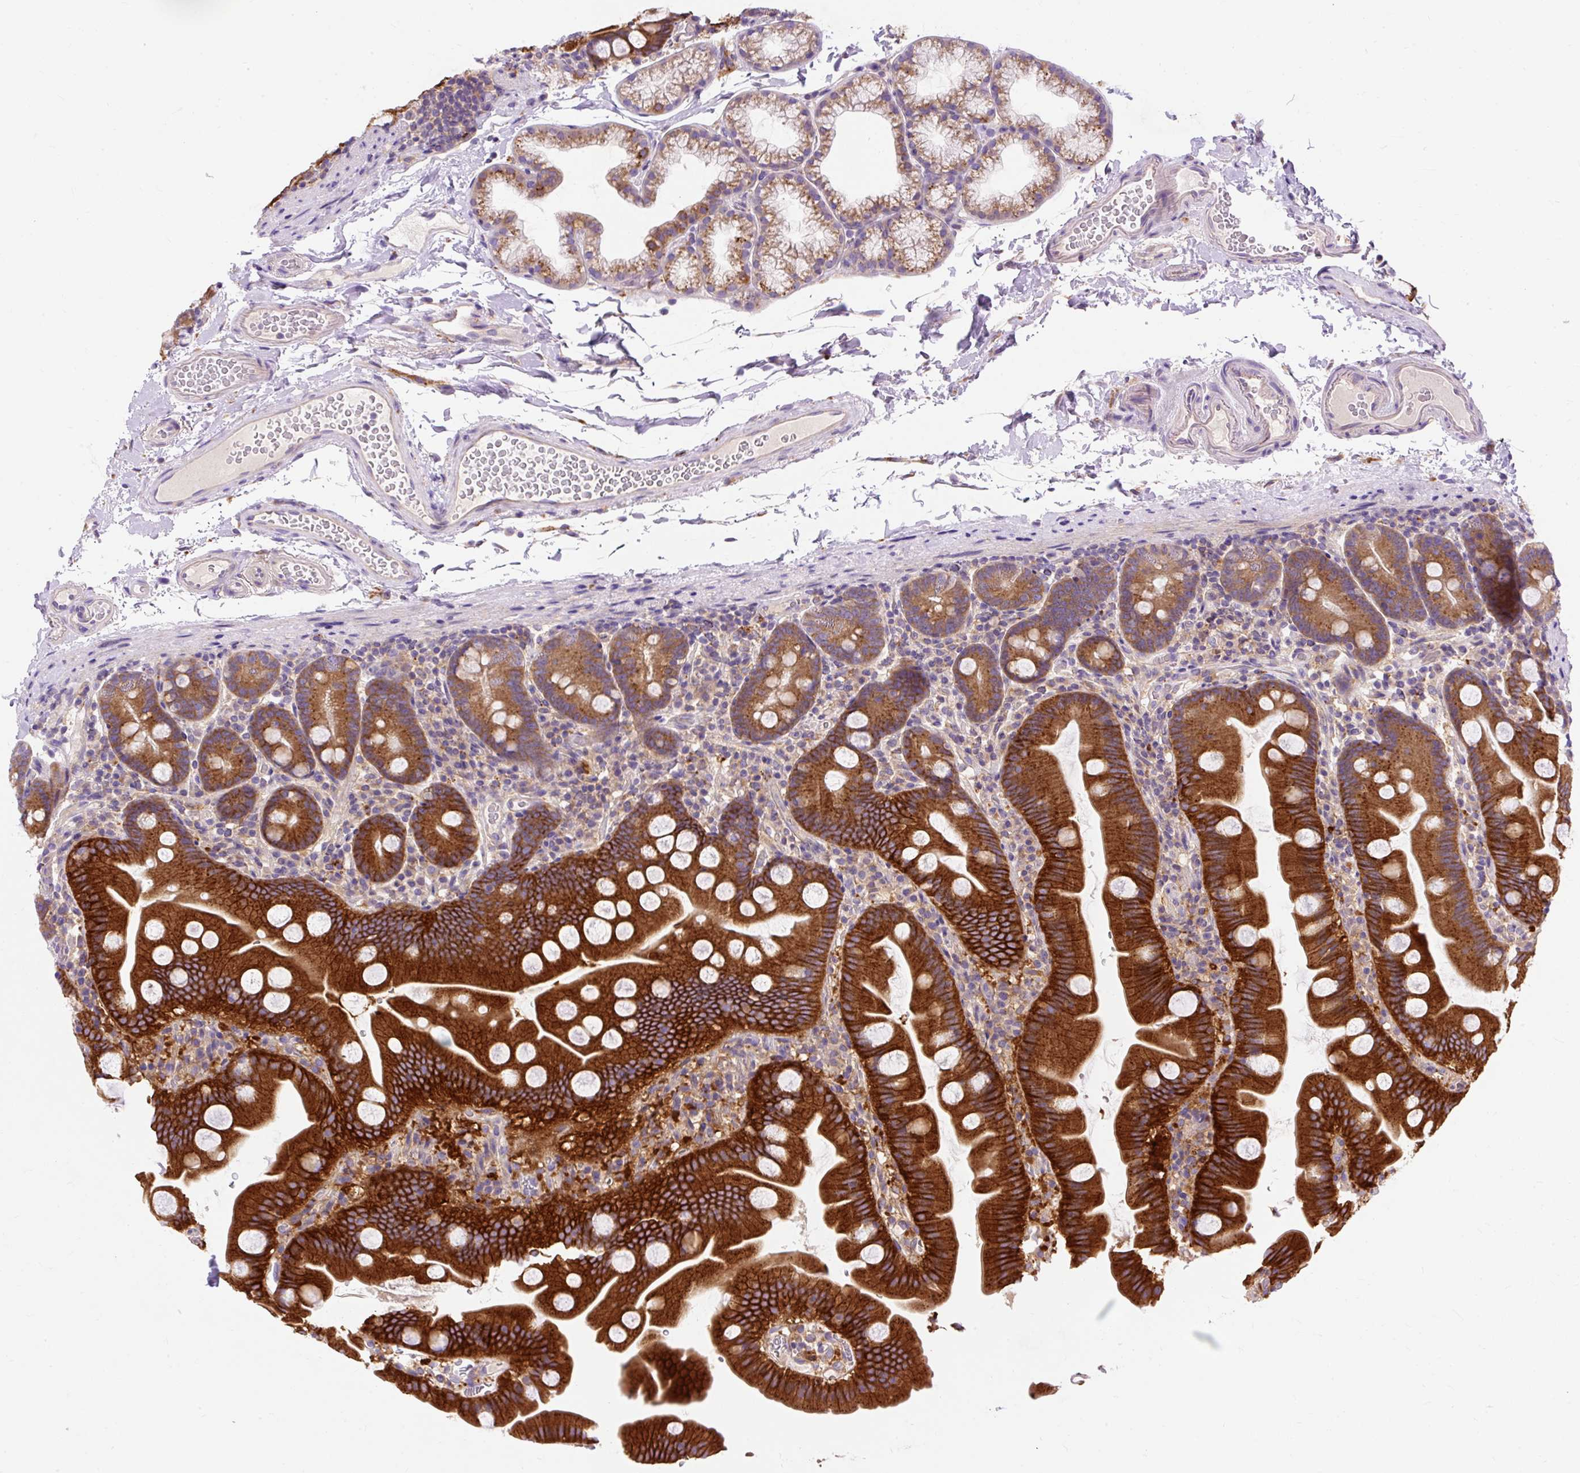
{"staining": {"intensity": "strong", "quantity": ">75%", "location": "cytoplasmic/membranous"}, "tissue": "small intestine", "cell_type": "Glandular cells", "image_type": "normal", "snomed": [{"axis": "morphology", "description": "Normal tissue, NOS"}, {"axis": "topography", "description": "Small intestine"}], "caption": "IHC micrograph of normal small intestine: human small intestine stained using IHC demonstrates high levels of strong protein expression localized specifically in the cytoplasmic/membranous of glandular cells, appearing as a cytoplasmic/membranous brown color.", "gene": "OR4K15", "patient": {"sex": "female", "age": 68}}